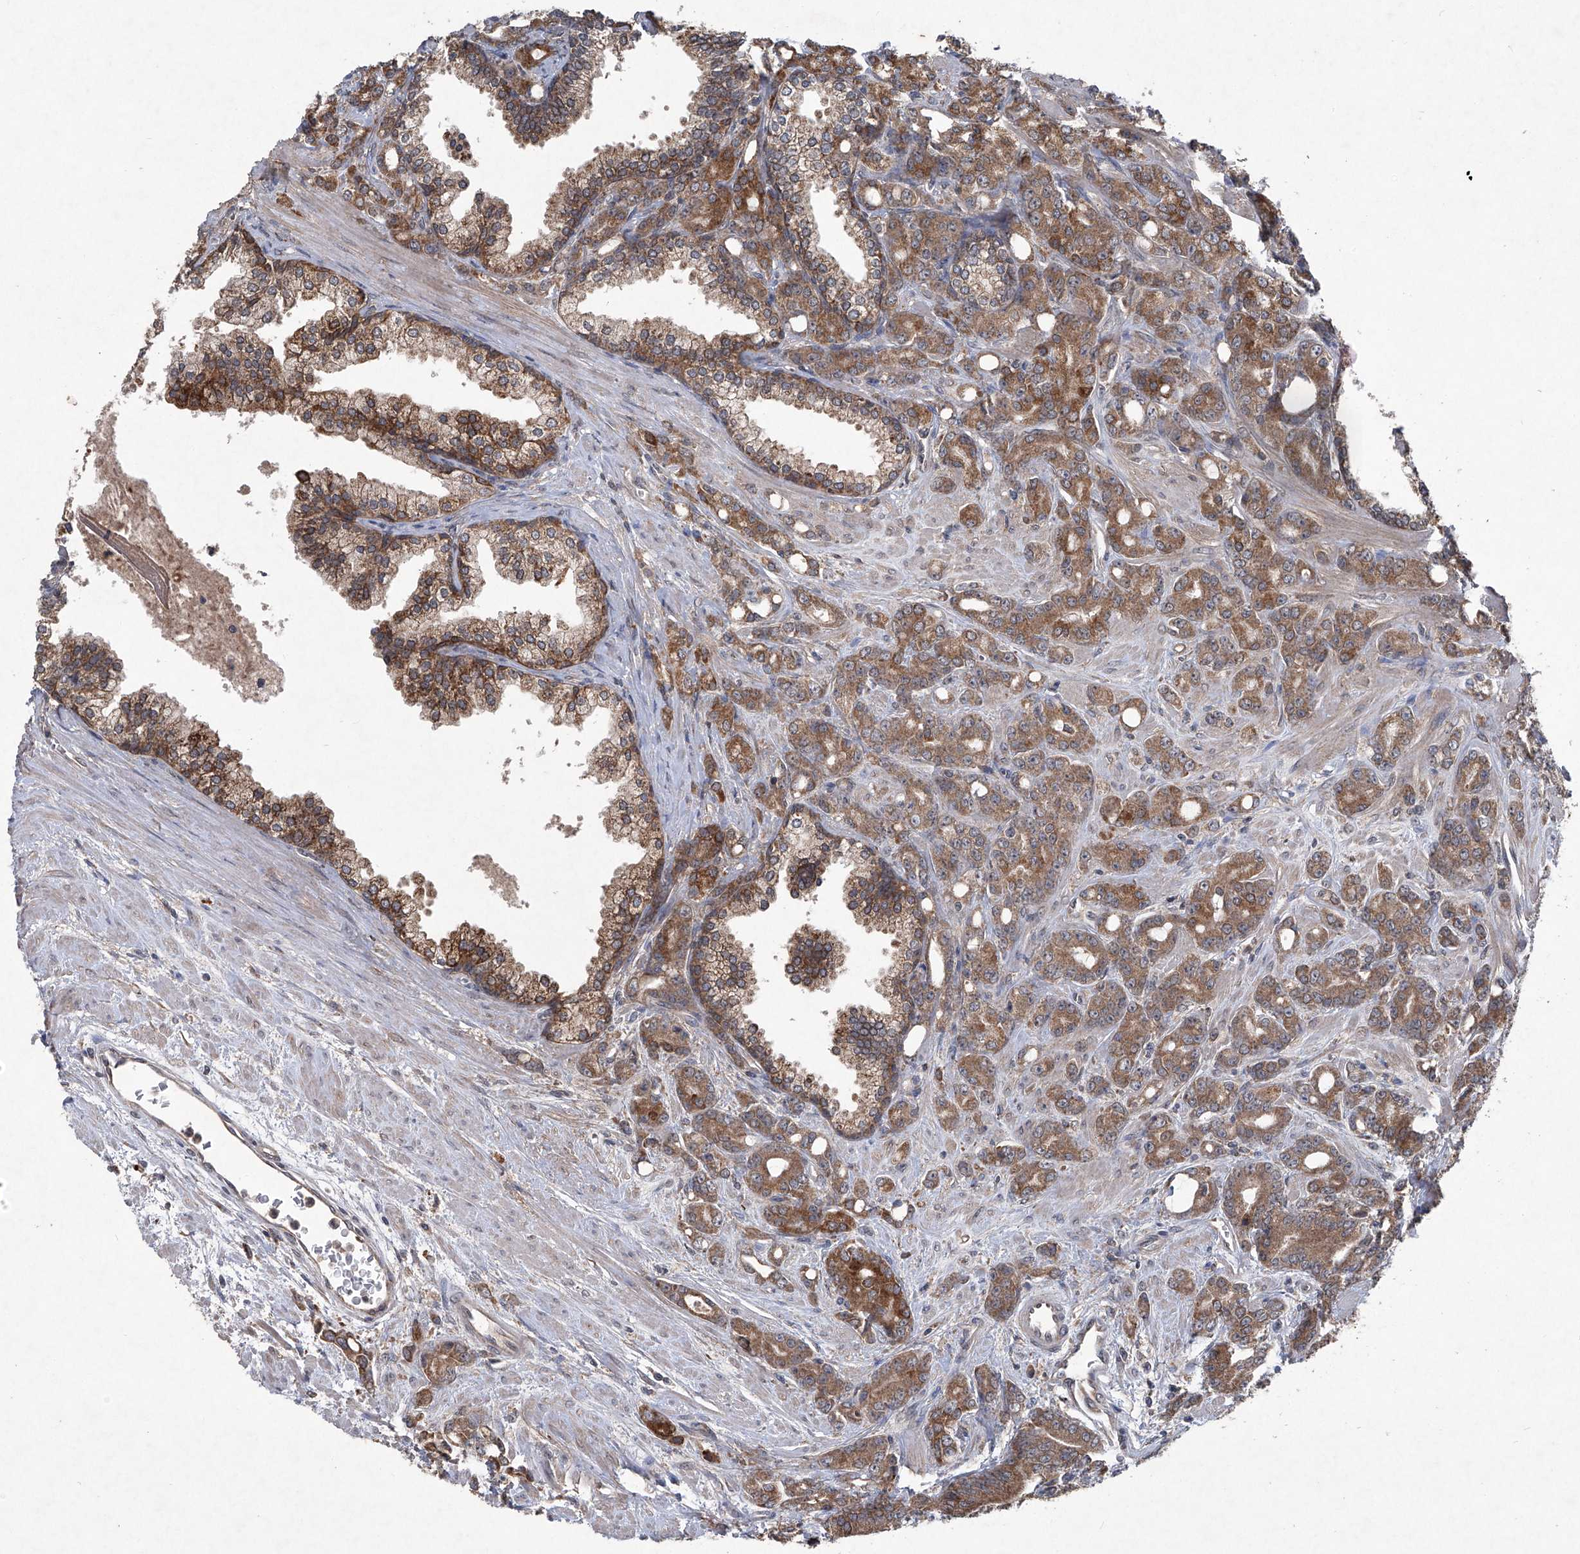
{"staining": {"intensity": "moderate", "quantity": ">75%", "location": "cytoplasmic/membranous"}, "tissue": "prostate cancer", "cell_type": "Tumor cells", "image_type": "cancer", "snomed": [{"axis": "morphology", "description": "Adenocarcinoma, High grade"}, {"axis": "topography", "description": "Prostate"}], "caption": "High-grade adenocarcinoma (prostate) stained for a protein (brown) reveals moderate cytoplasmic/membranous positive expression in about >75% of tumor cells.", "gene": "SUMF2", "patient": {"sex": "male", "age": 62}}